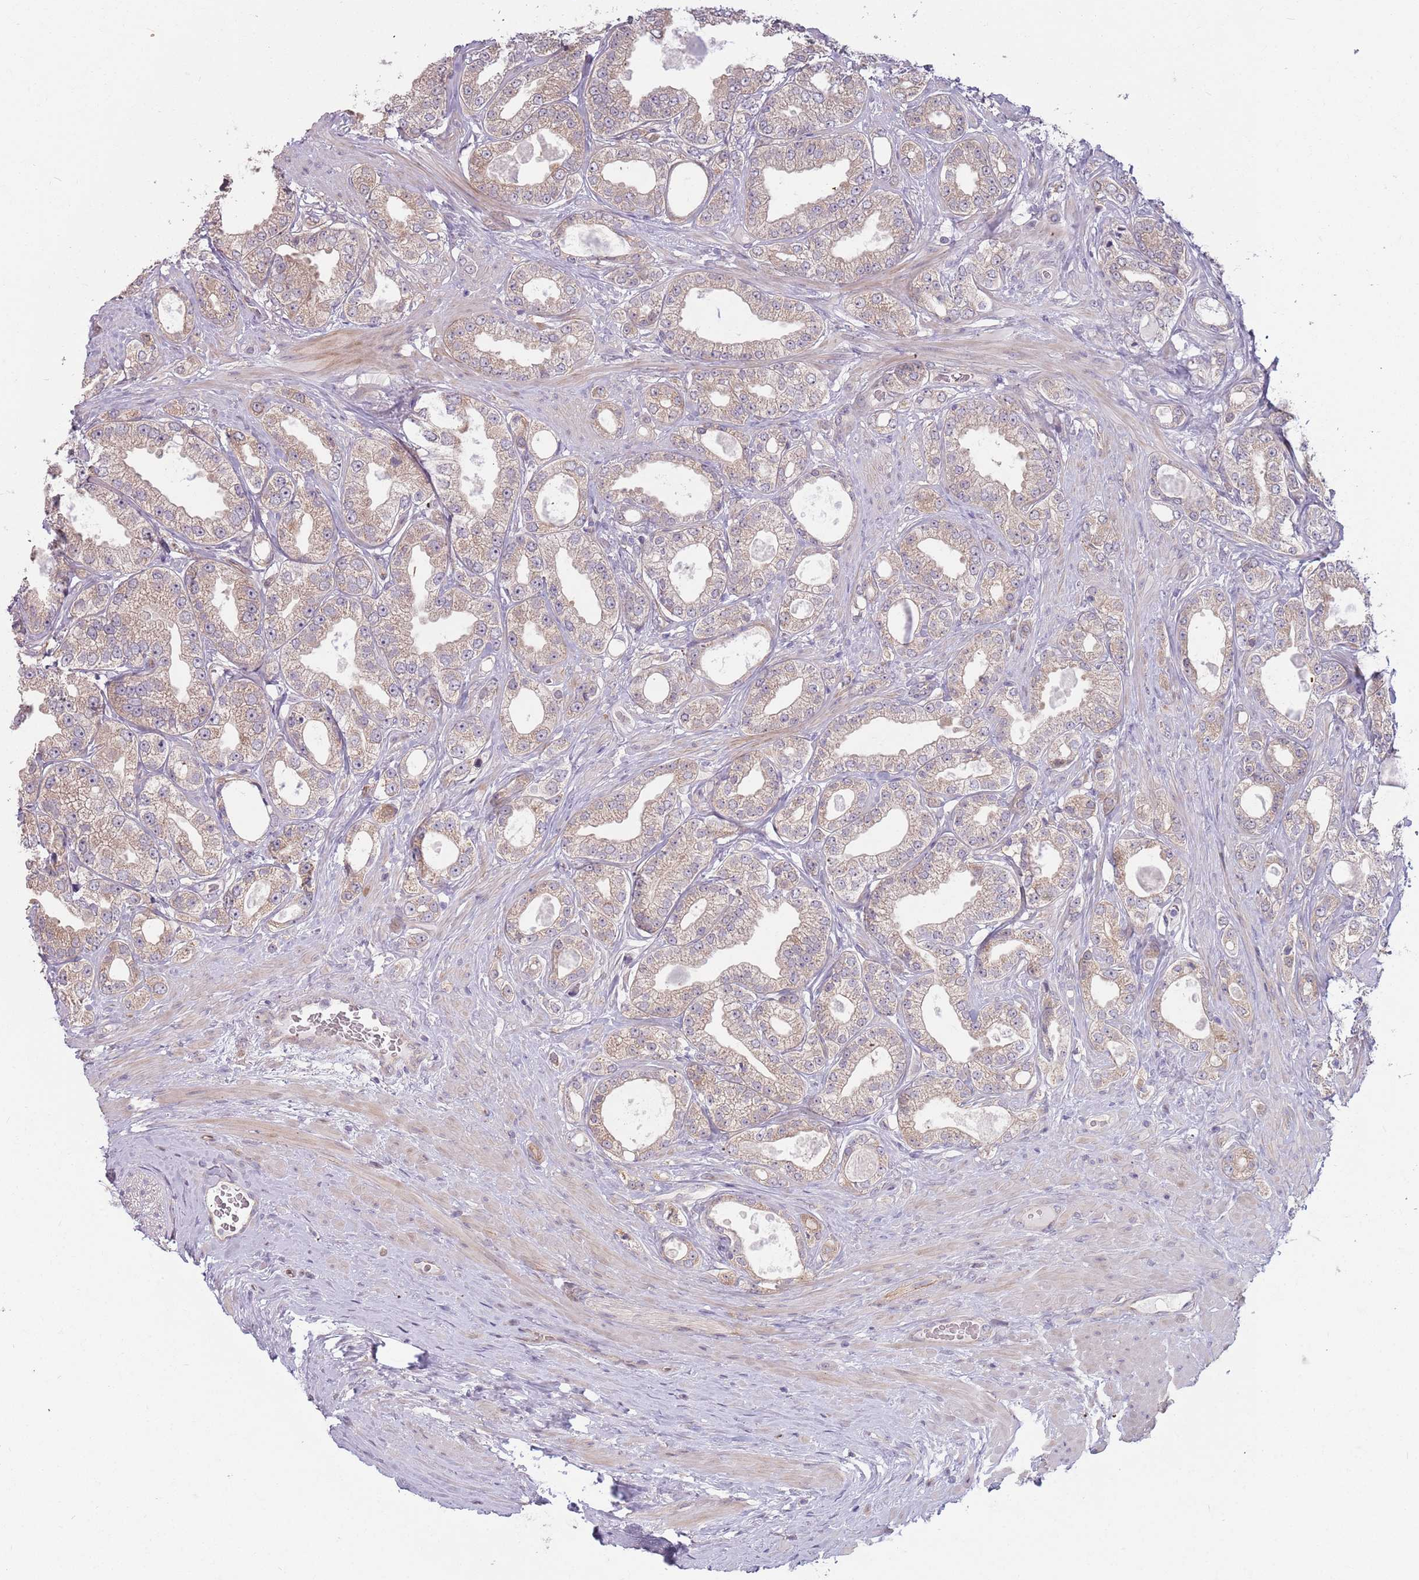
{"staining": {"intensity": "weak", "quantity": "25%-75%", "location": "cytoplasmic/membranous"}, "tissue": "prostate cancer", "cell_type": "Tumor cells", "image_type": "cancer", "snomed": [{"axis": "morphology", "description": "Adenocarcinoma, Low grade"}, {"axis": "topography", "description": "Prostate"}], "caption": "Weak cytoplasmic/membranous expression is seen in about 25%-75% of tumor cells in adenocarcinoma (low-grade) (prostate).", "gene": "LDHD", "patient": {"sex": "male", "age": 63}}